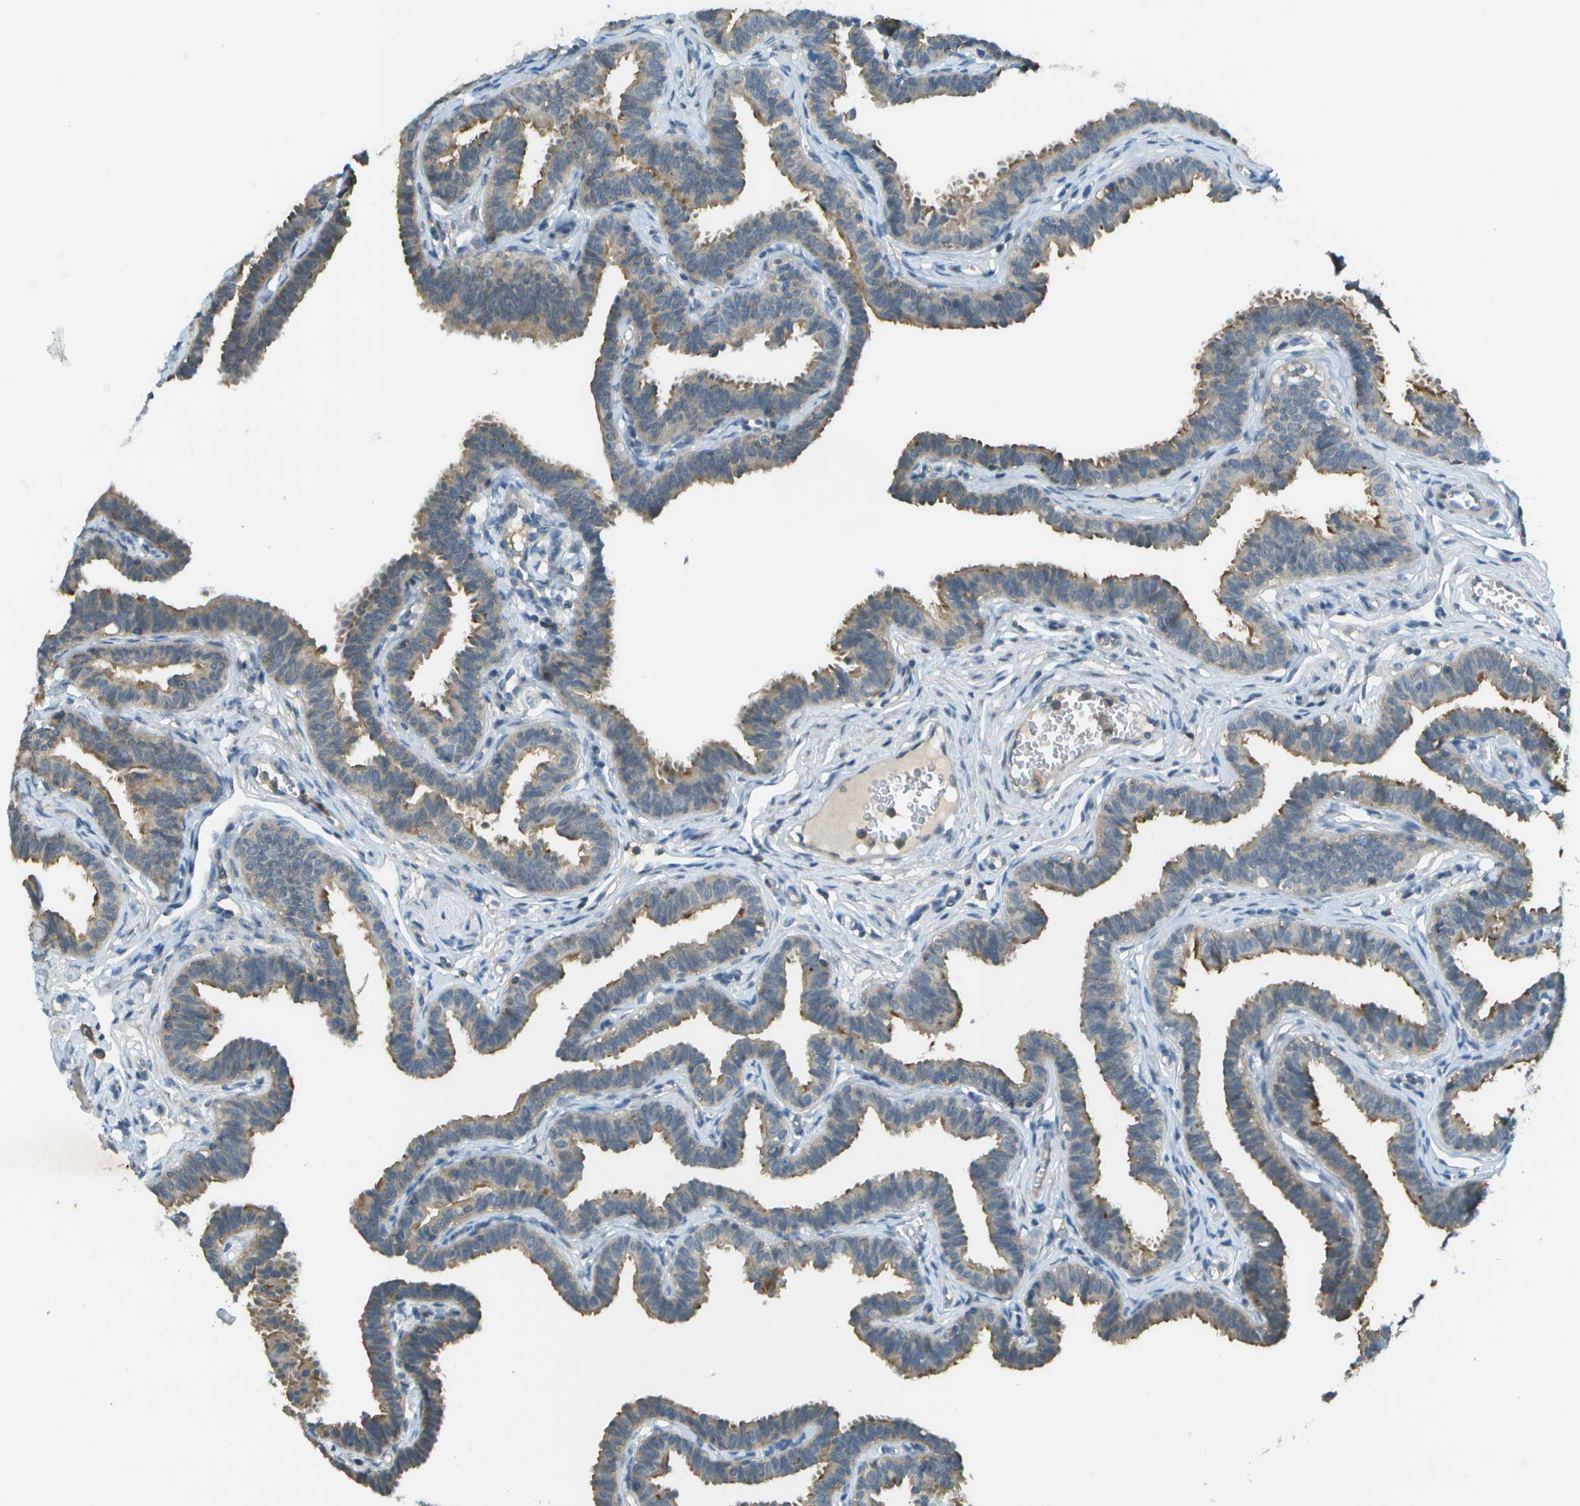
{"staining": {"intensity": "moderate", "quantity": "25%-75%", "location": "cytoplasmic/membranous"}, "tissue": "fallopian tube", "cell_type": "Glandular cells", "image_type": "normal", "snomed": [{"axis": "morphology", "description": "Normal tissue, NOS"}, {"axis": "topography", "description": "Fallopian tube"}, {"axis": "topography", "description": "Ovary"}], "caption": "Fallopian tube was stained to show a protein in brown. There is medium levels of moderate cytoplasmic/membranous expression in about 25%-75% of glandular cells. The staining was performed using DAB (3,3'-diaminobenzidine) to visualize the protein expression in brown, while the nuclei were stained in blue with hematoxylin (Magnification: 20x).", "gene": "LRRC66", "patient": {"sex": "female", "age": 23}}